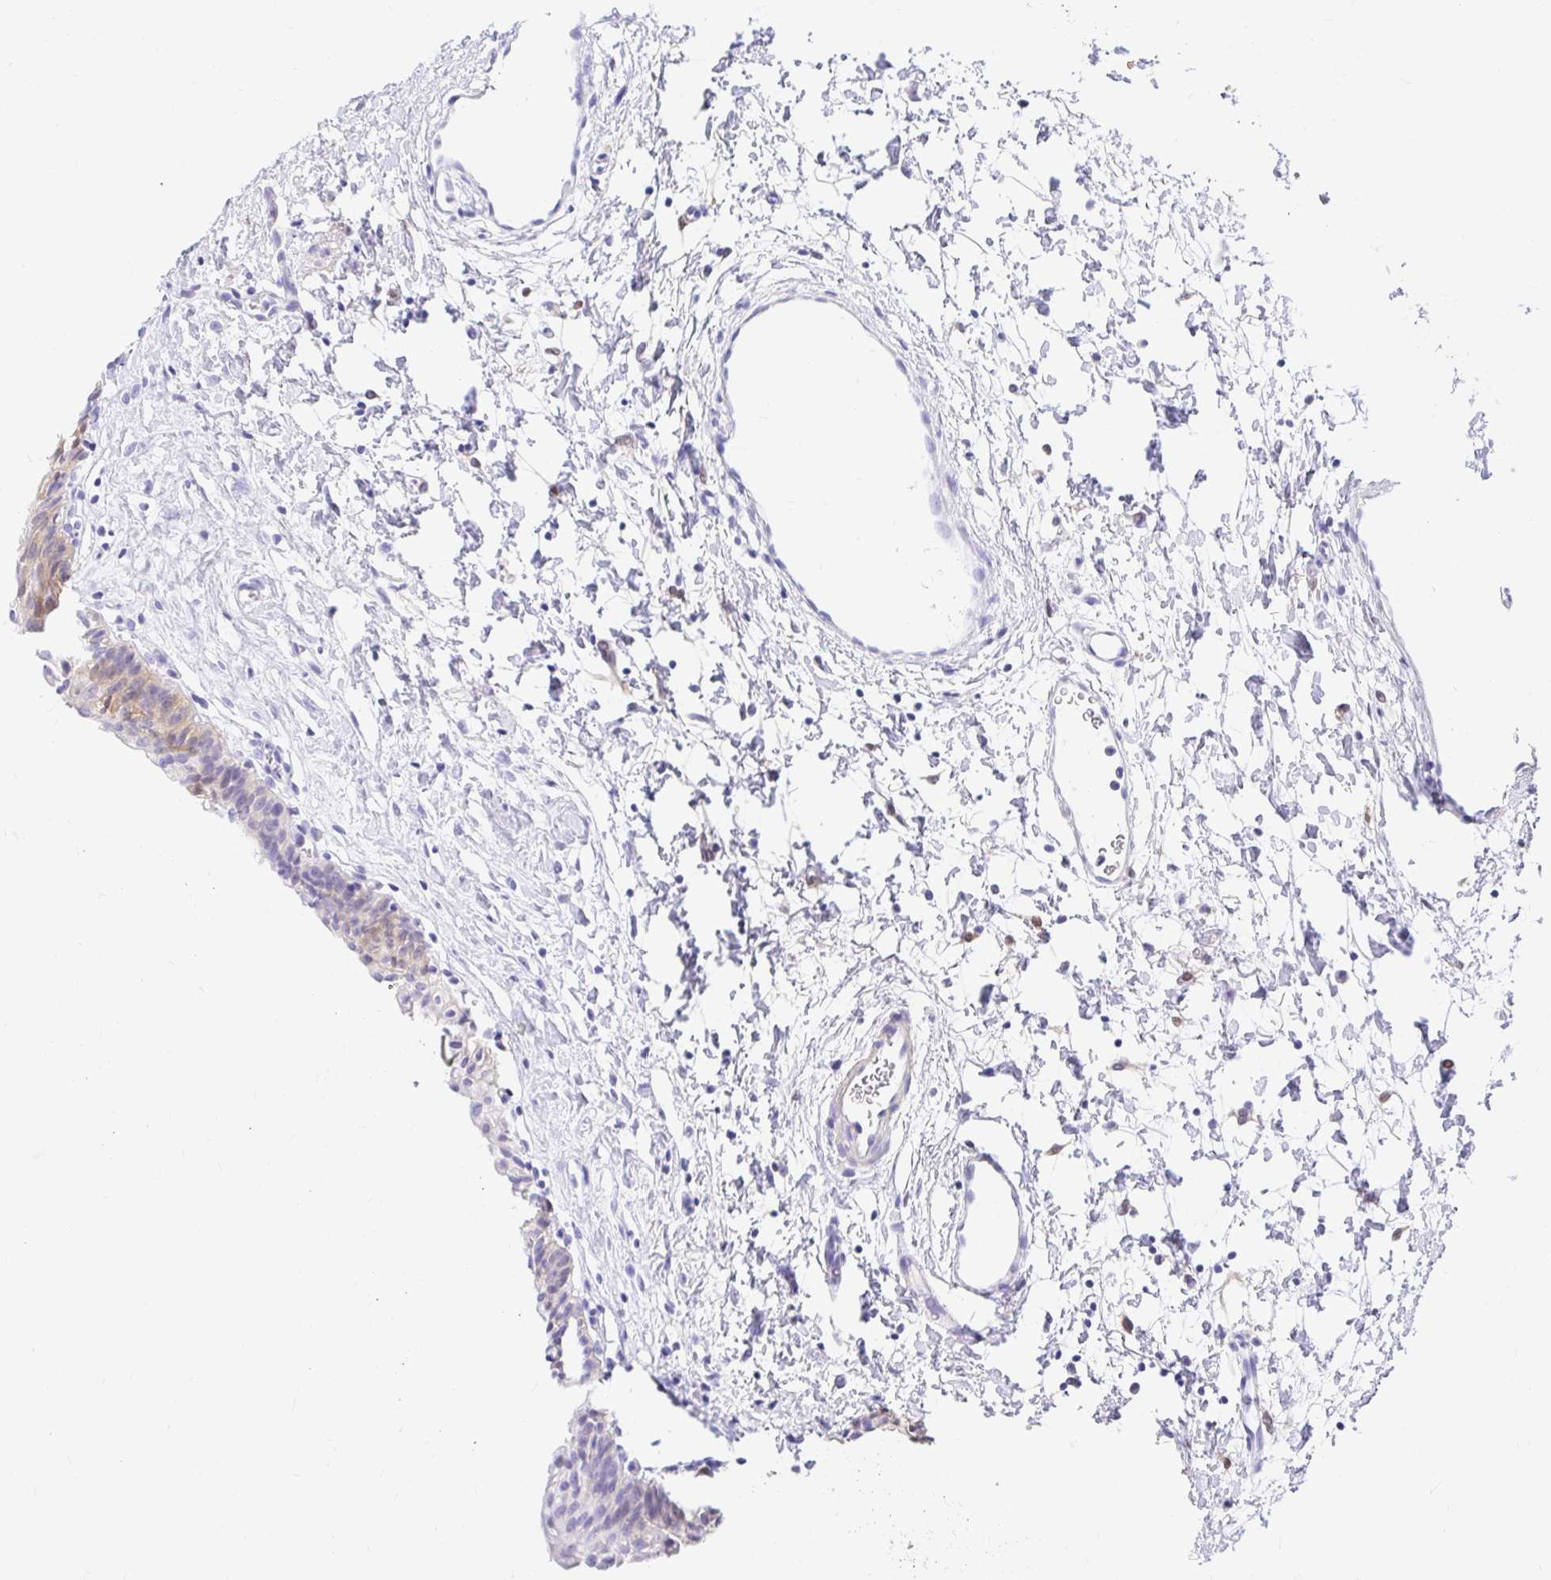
{"staining": {"intensity": "weak", "quantity": "<25%", "location": "cytoplasmic/membranous"}, "tissue": "urinary bladder", "cell_type": "Urothelial cells", "image_type": "normal", "snomed": [{"axis": "morphology", "description": "Normal tissue, NOS"}, {"axis": "topography", "description": "Urinary bladder"}], "caption": "Immunohistochemistry (IHC) of benign human urinary bladder displays no staining in urothelial cells. (Stains: DAB (3,3'-diaminobenzidine) immunohistochemistry (IHC) with hematoxylin counter stain, Microscopy: brightfield microscopy at high magnification).", "gene": "PPP1R1B", "patient": {"sex": "male", "age": 51}}